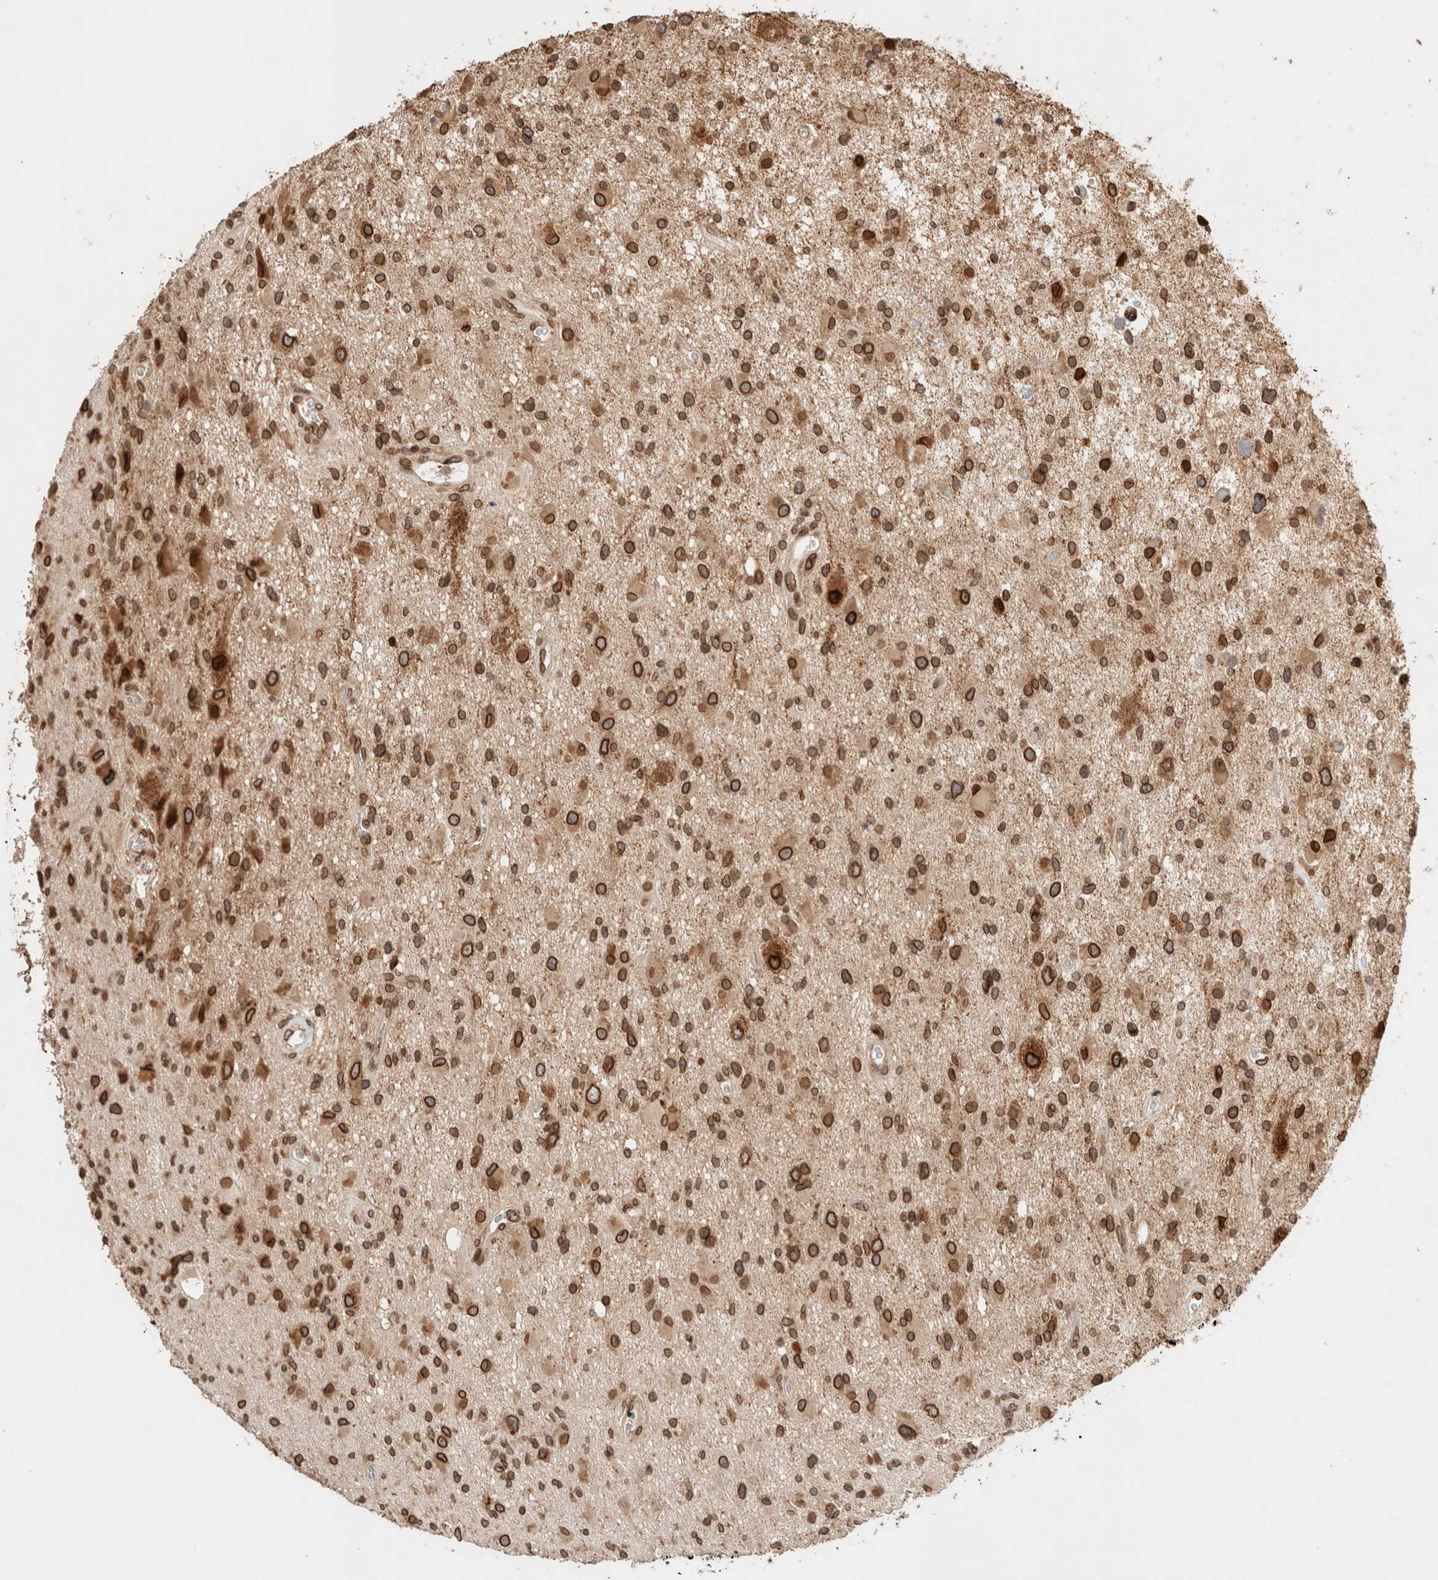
{"staining": {"intensity": "strong", "quantity": ">75%", "location": "cytoplasmic/membranous,nuclear"}, "tissue": "glioma", "cell_type": "Tumor cells", "image_type": "cancer", "snomed": [{"axis": "morphology", "description": "Glioma, malignant, High grade"}, {"axis": "topography", "description": "Brain"}], "caption": "High-grade glioma (malignant) was stained to show a protein in brown. There is high levels of strong cytoplasmic/membranous and nuclear staining in approximately >75% of tumor cells.", "gene": "TPR", "patient": {"sex": "male", "age": 33}}